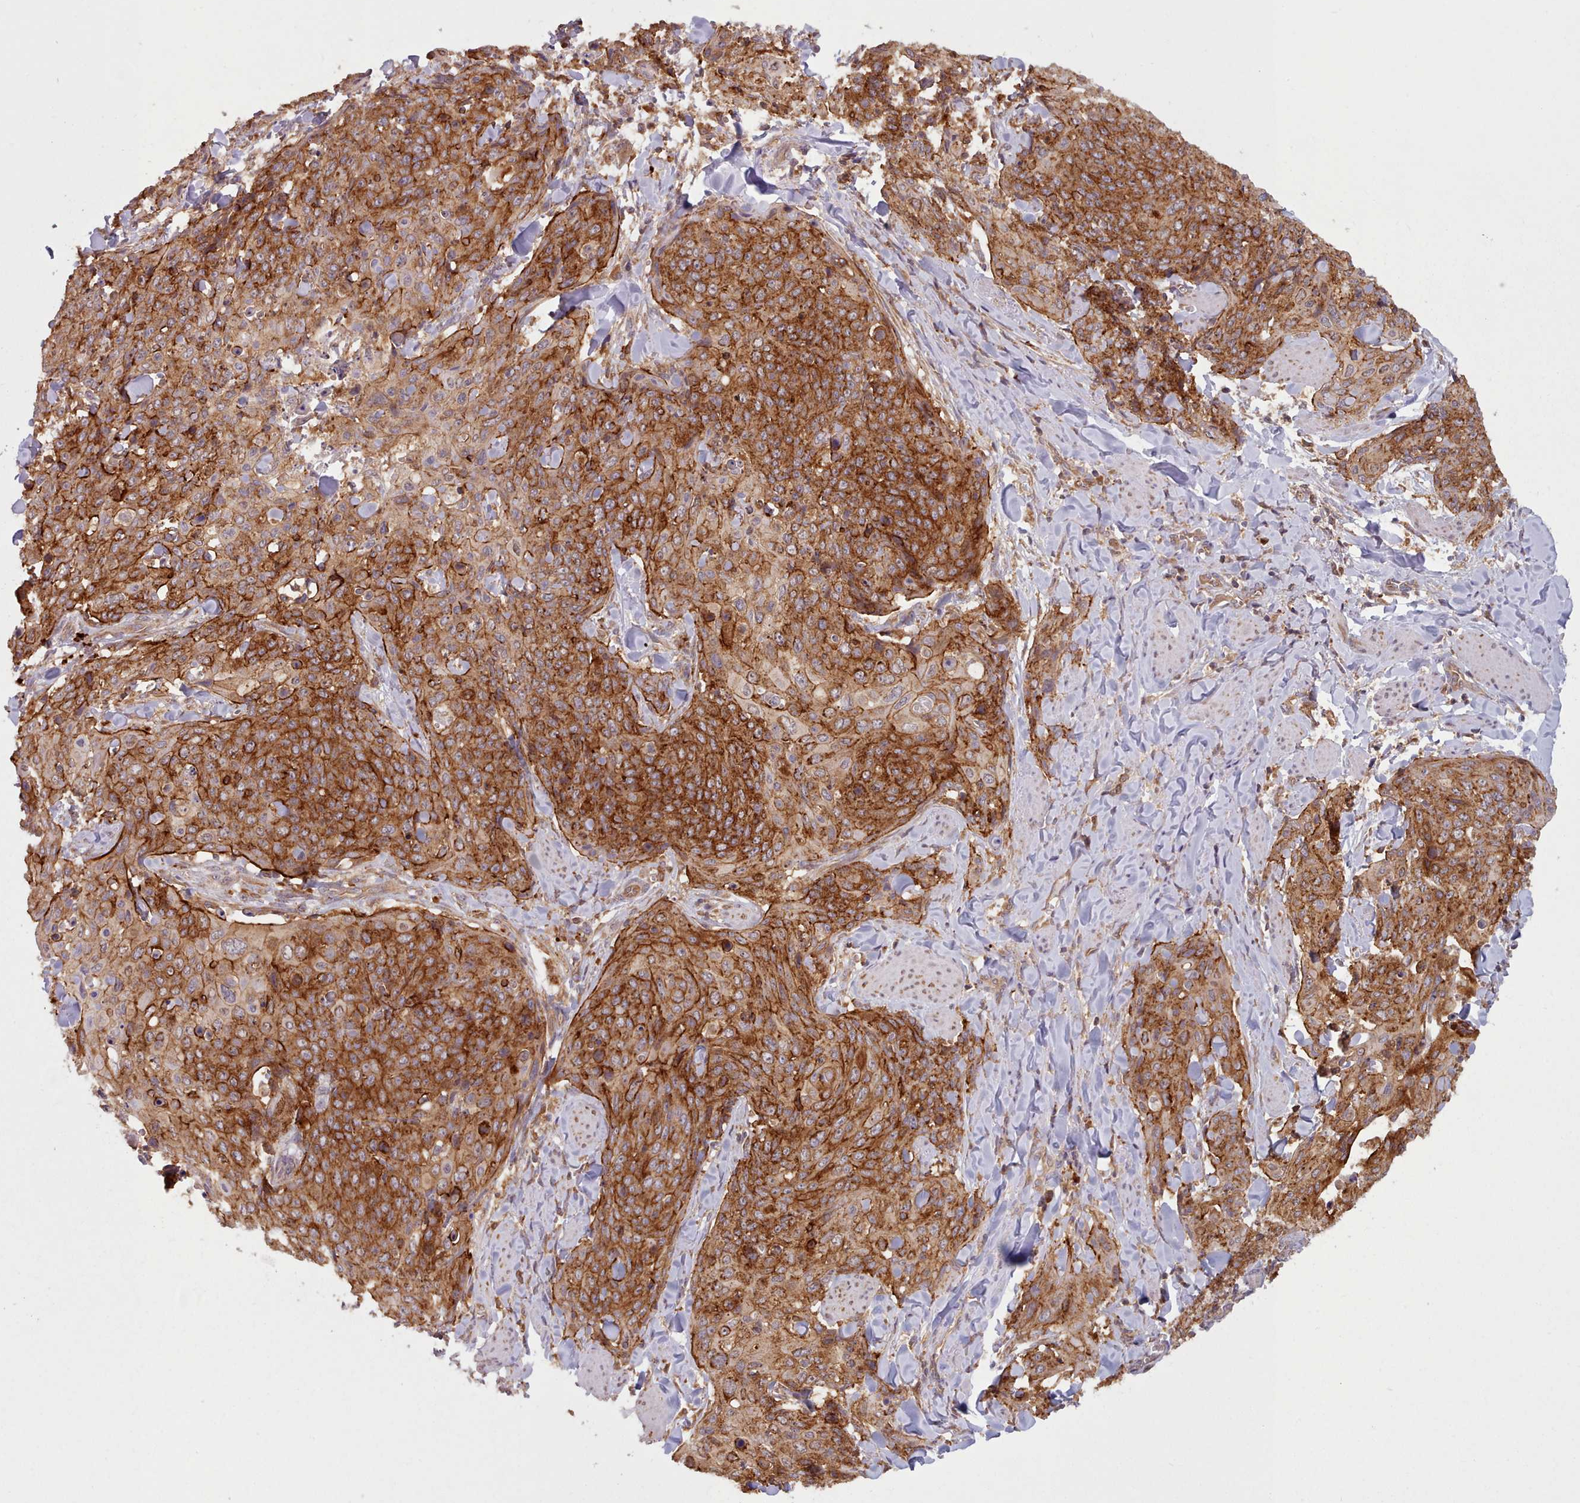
{"staining": {"intensity": "strong", "quantity": ">75%", "location": "cytoplasmic/membranous"}, "tissue": "skin cancer", "cell_type": "Tumor cells", "image_type": "cancer", "snomed": [{"axis": "morphology", "description": "Squamous cell carcinoma, NOS"}, {"axis": "topography", "description": "Skin"}, {"axis": "topography", "description": "Vulva"}], "caption": "Strong cytoplasmic/membranous protein expression is appreciated in approximately >75% of tumor cells in skin cancer.", "gene": "CRYBG1", "patient": {"sex": "female", "age": 85}}